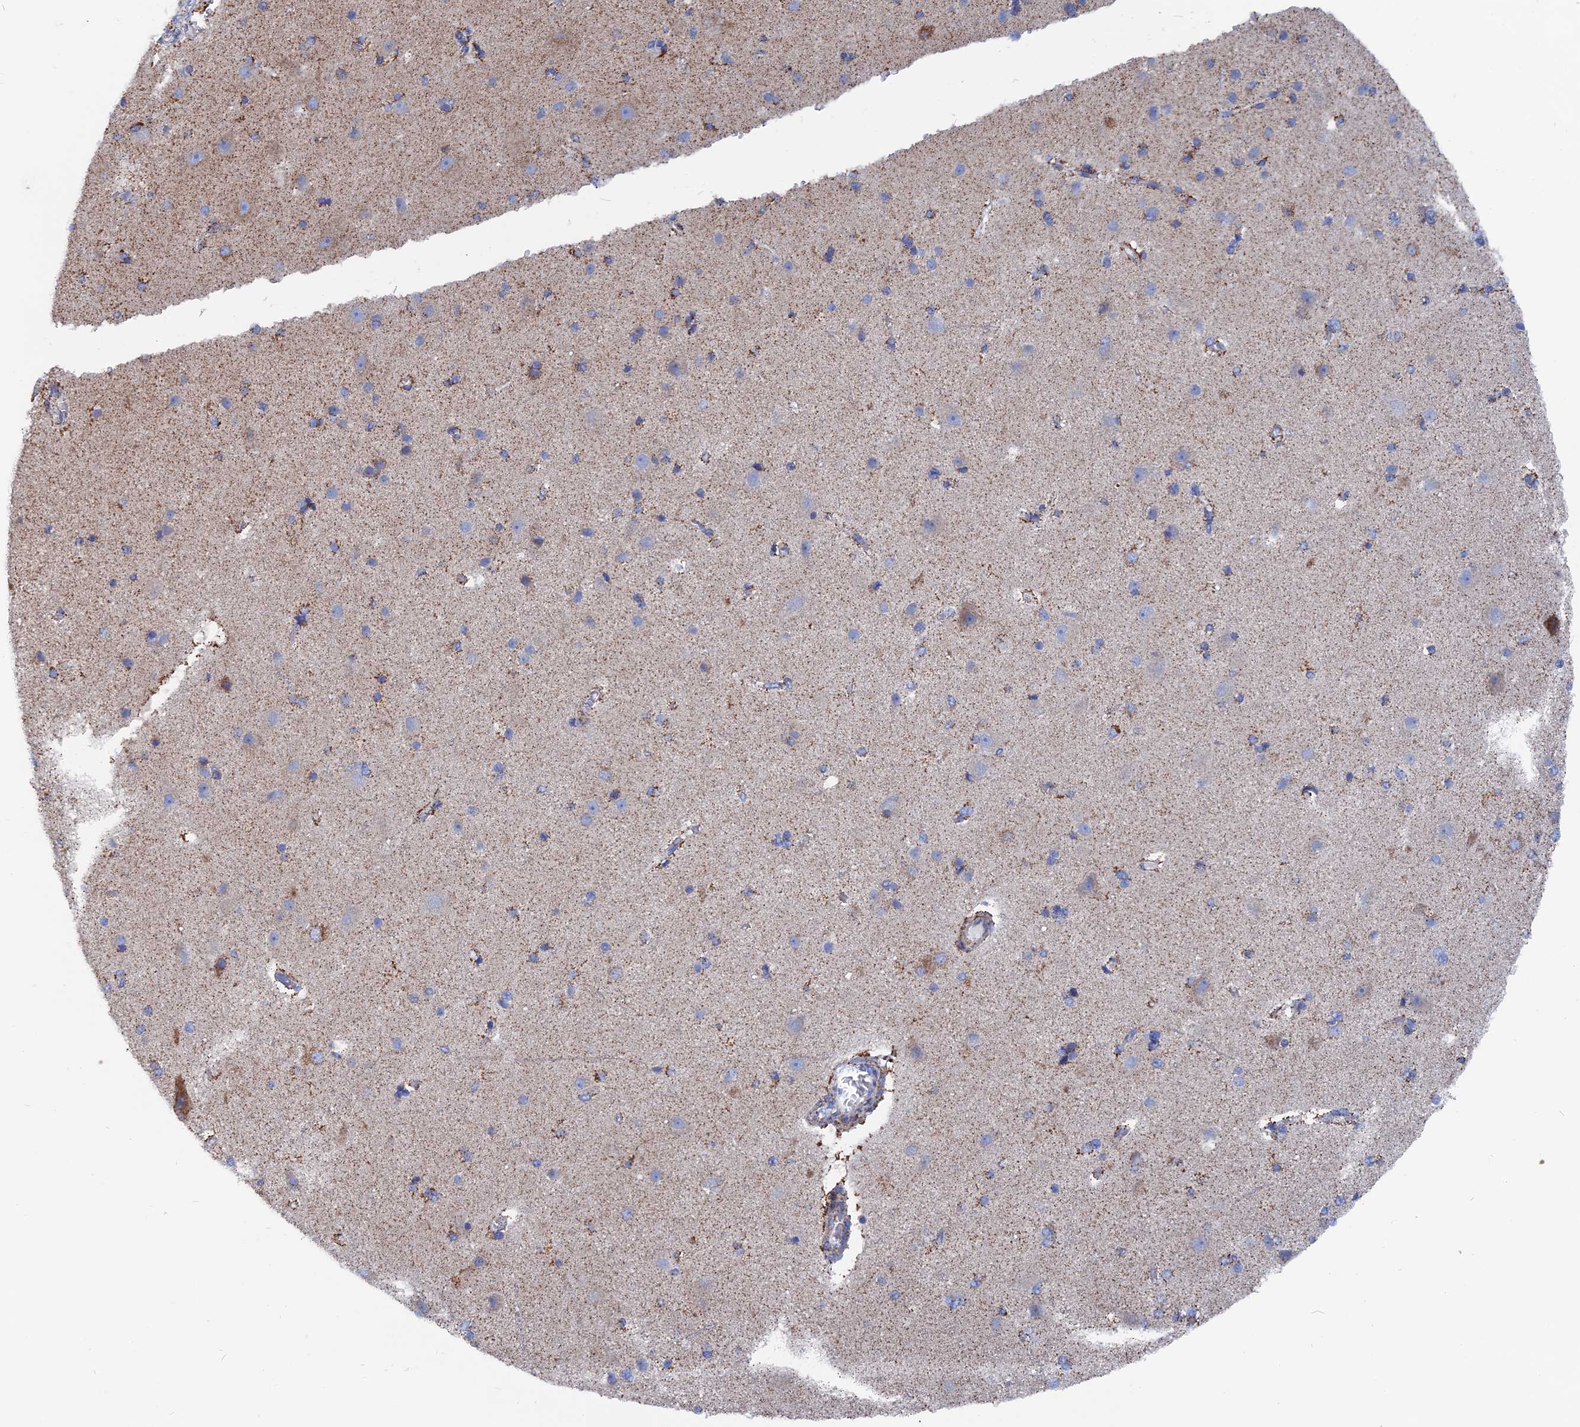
{"staining": {"intensity": "negative", "quantity": "none", "location": "none"}, "tissue": "cerebral cortex", "cell_type": "Endothelial cells", "image_type": "normal", "snomed": [{"axis": "morphology", "description": "Normal tissue, NOS"}, {"axis": "topography", "description": "Cerebral cortex"}], "caption": "DAB (3,3'-diaminobenzidine) immunohistochemical staining of normal cerebral cortex demonstrates no significant staining in endothelial cells.", "gene": "IFT80", "patient": {"sex": "female", "age": 54}}